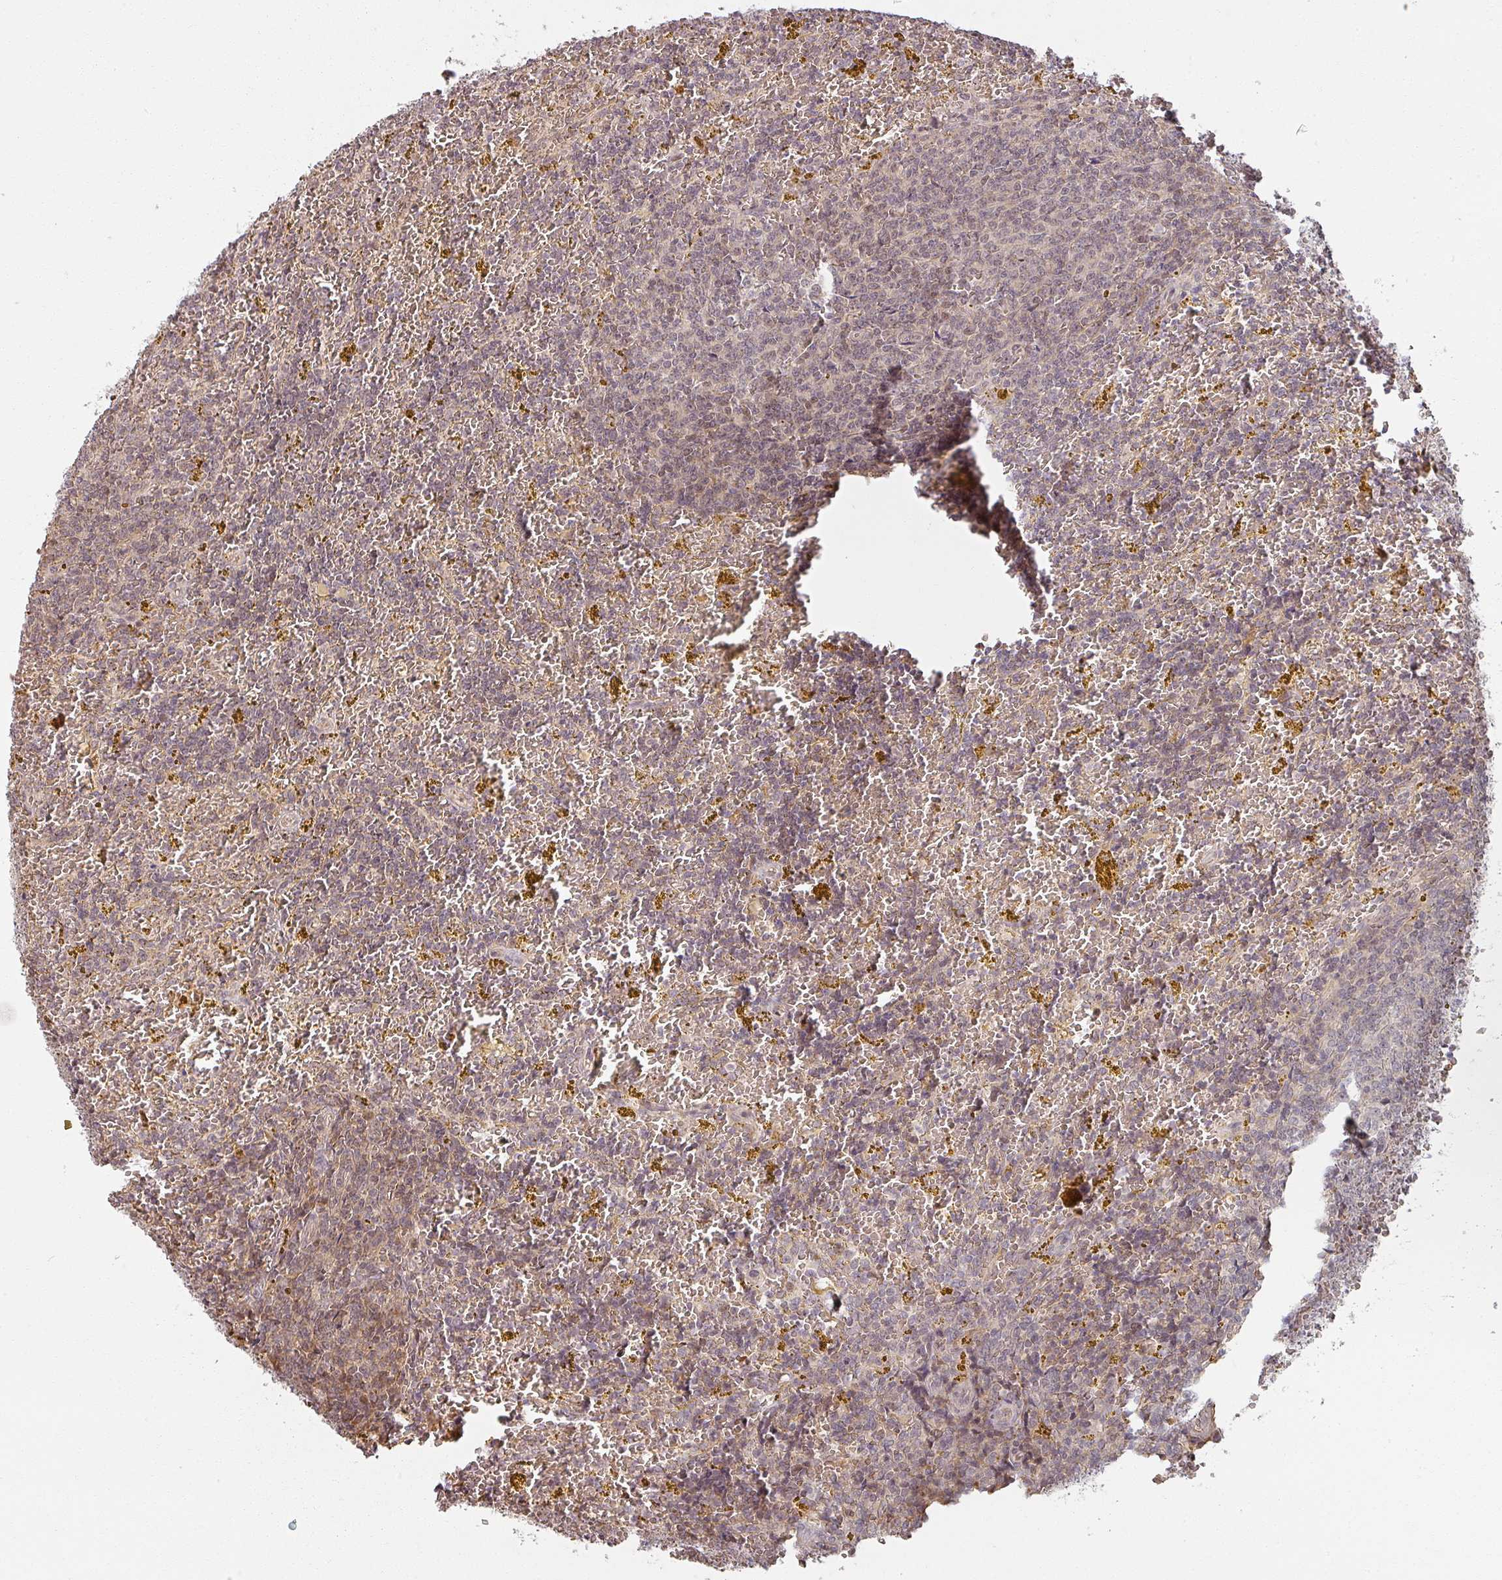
{"staining": {"intensity": "weak", "quantity": "25%-75%", "location": "cytoplasmic/membranous,nuclear"}, "tissue": "lymphoma", "cell_type": "Tumor cells", "image_type": "cancer", "snomed": [{"axis": "morphology", "description": "Malignant lymphoma, non-Hodgkin's type, Low grade"}, {"axis": "topography", "description": "Spleen"}, {"axis": "topography", "description": "Lymph node"}], "caption": "Malignant lymphoma, non-Hodgkin's type (low-grade) stained with IHC shows weak cytoplasmic/membranous and nuclear staining in about 25%-75% of tumor cells.", "gene": "MED19", "patient": {"sex": "female", "age": 66}}